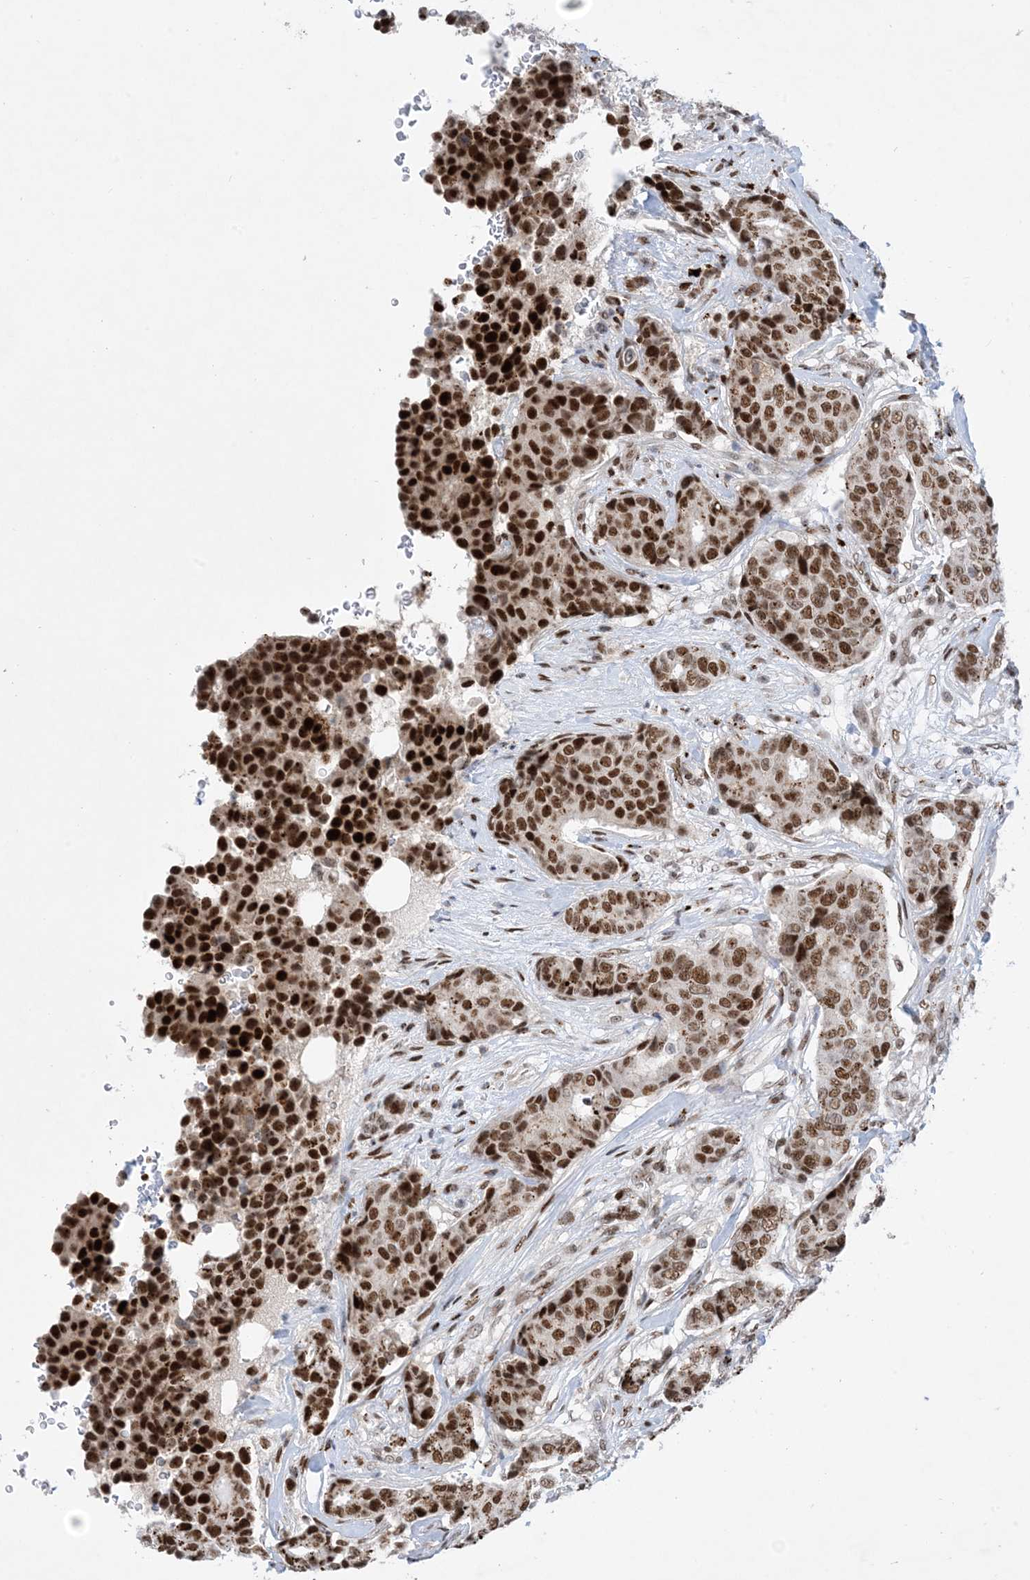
{"staining": {"intensity": "strong", "quantity": ">75%", "location": "nuclear"}, "tissue": "breast cancer", "cell_type": "Tumor cells", "image_type": "cancer", "snomed": [{"axis": "morphology", "description": "Duct carcinoma"}, {"axis": "topography", "description": "Breast"}], "caption": "Breast cancer (intraductal carcinoma) stained with a brown dye exhibits strong nuclear positive expression in about >75% of tumor cells.", "gene": "TSPYL1", "patient": {"sex": "female", "age": 75}}